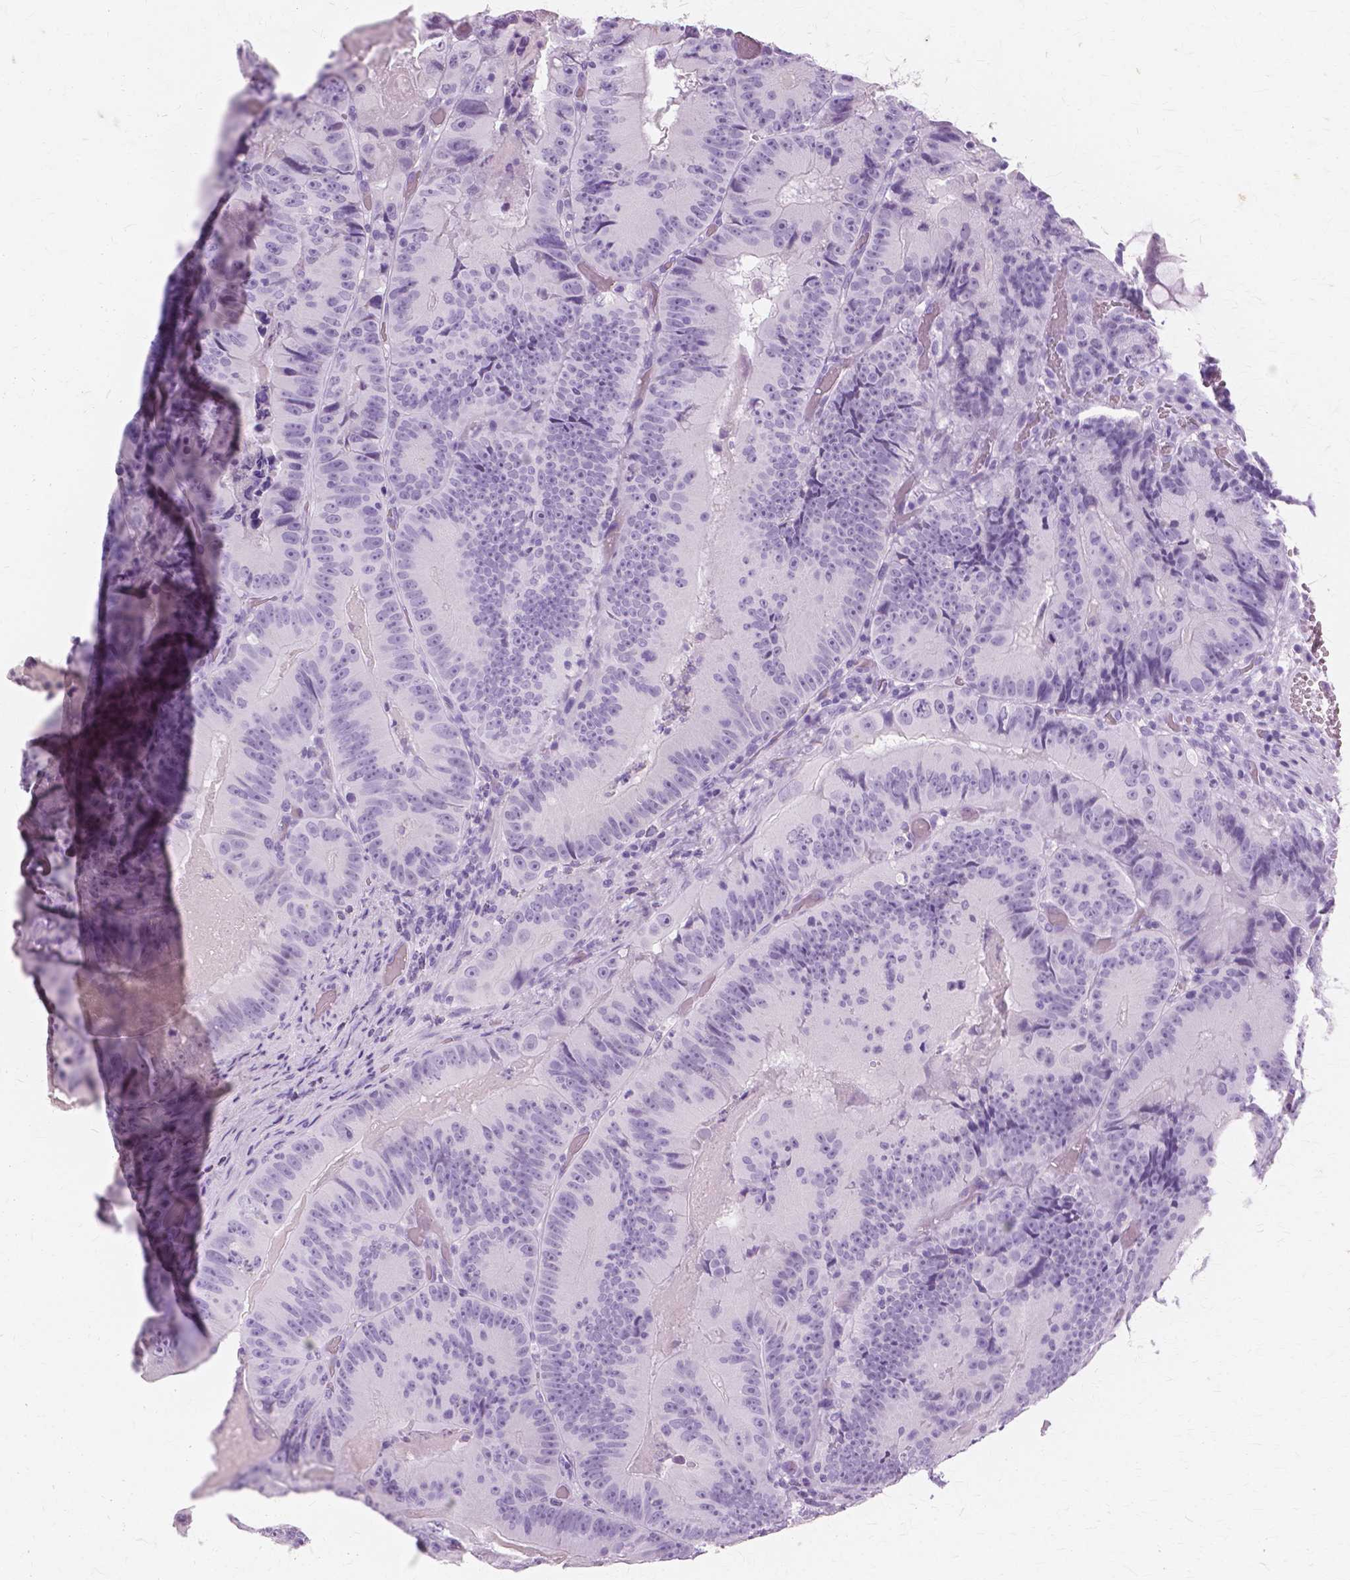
{"staining": {"intensity": "negative", "quantity": "none", "location": "none"}, "tissue": "colorectal cancer", "cell_type": "Tumor cells", "image_type": "cancer", "snomed": [{"axis": "morphology", "description": "Adenocarcinoma, NOS"}, {"axis": "topography", "description": "Colon"}], "caption": "Tumor cells show no significant staining in colorectal cancer (adenocarcinoma).", "gene": "SFTPD", "patient": {"sex": "female", "age": 86}}